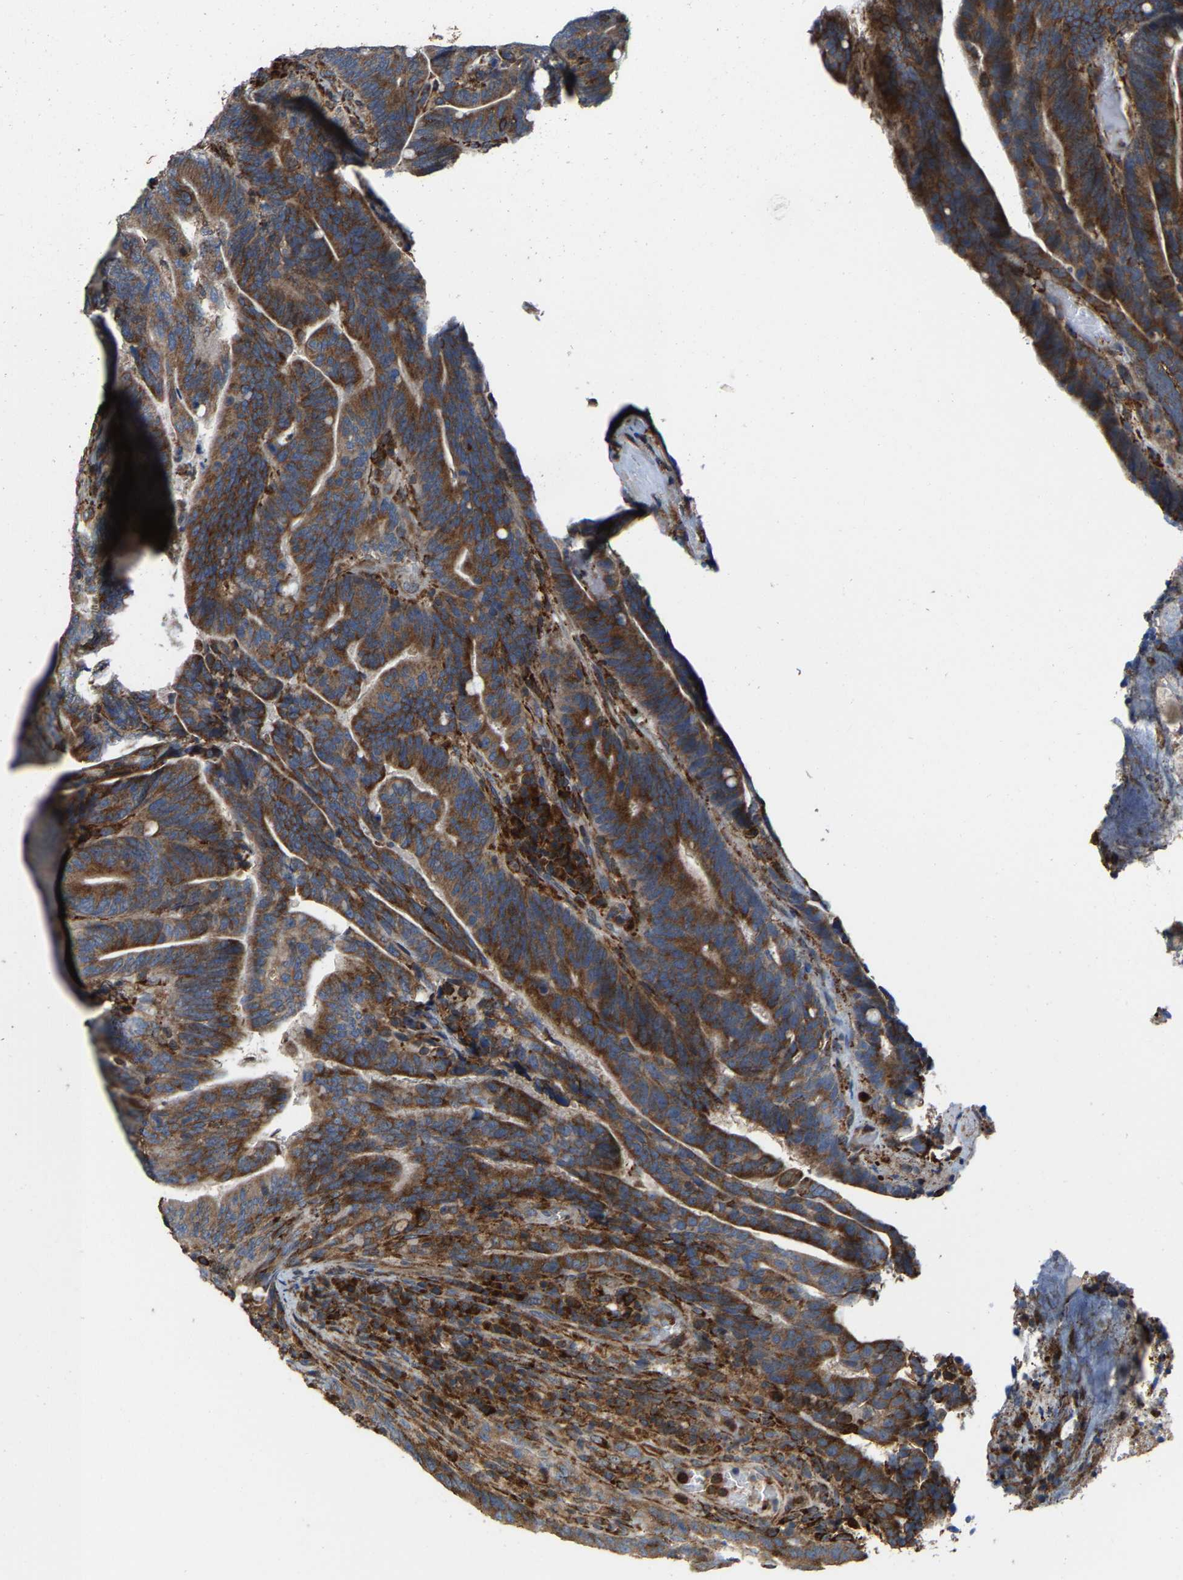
{"staining": {"intensity": "strong", "quantity": ">75%", "location": "cytoplasmic/membranous"}, "tissue": "colorectal cancer", "cell_type": "Tumor cells", "image_type": "cancer", "snomed": [{"axis": "morphology", "description": "Adenocarcinoma, NOS"}, {"axis": "topography", "description": "Colon"}], "caption": "The photomicrograph exhibits a brown stain indicating the presence of a protein in the cytoplasmic/membranous of tumor cells in adenocarcinoma (colorectal). (DAB (3,3'-diaminobenzidine) IHC with brightfield microscopy, high magnification).", "gene": "FGD3", "patient": {"sex": "female", "age": 66}}